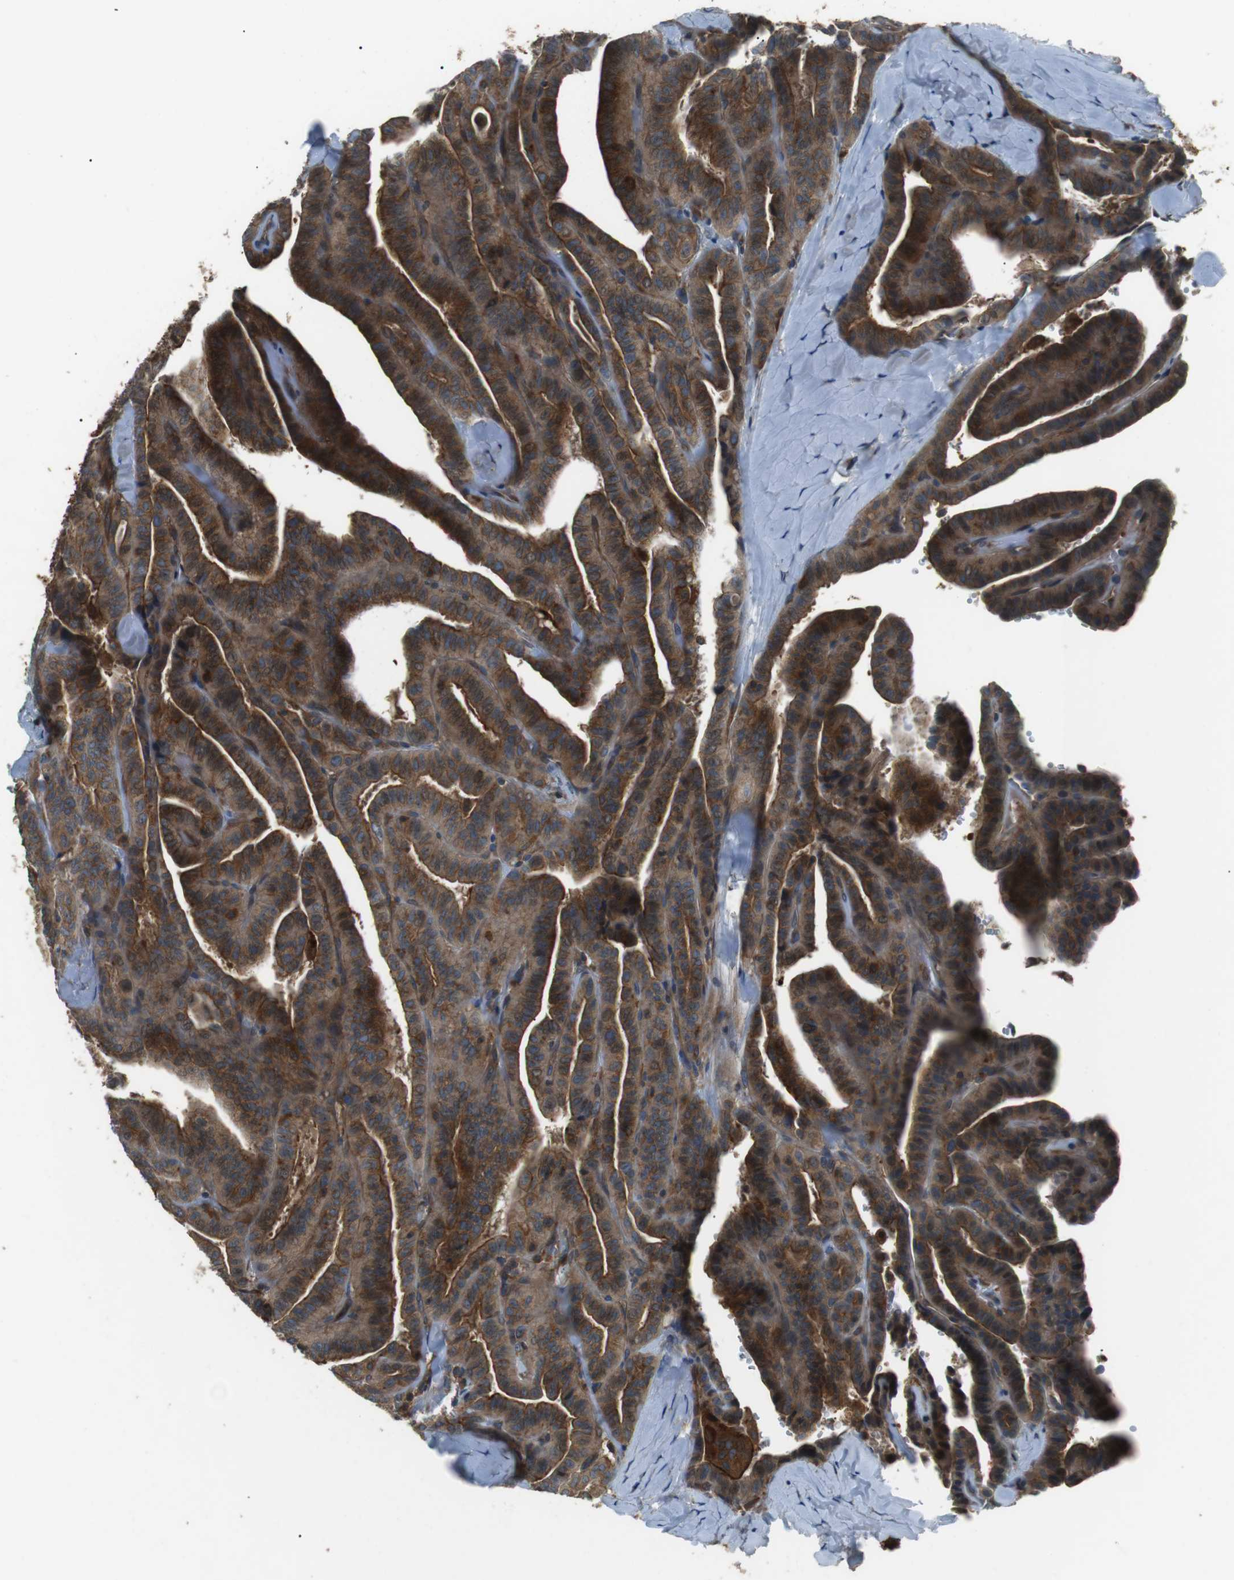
{"staining": {"intensity": "strong", "quantity": ">75%", "location": "cytoplasmic/membranous"}, "tissue": "thyroid cancer", "cell_type": "Tumor cells", "image_type": "cancer", "snomed": [{"axis": "morphology", "description": "Papillary adenocarcinoma, NOS"}, {"axis": "topography", "description": "Thyroid gland"}], "caption": "There is high levels of strong cytoplasmic/membranous positivity in tumor cells of papillary adenocarcinoma (thyroid), as demonstrated by immunohistochemical staining (brown color).", "gene": "GPR161", "patient": {"sex": "male", "age": 77}}